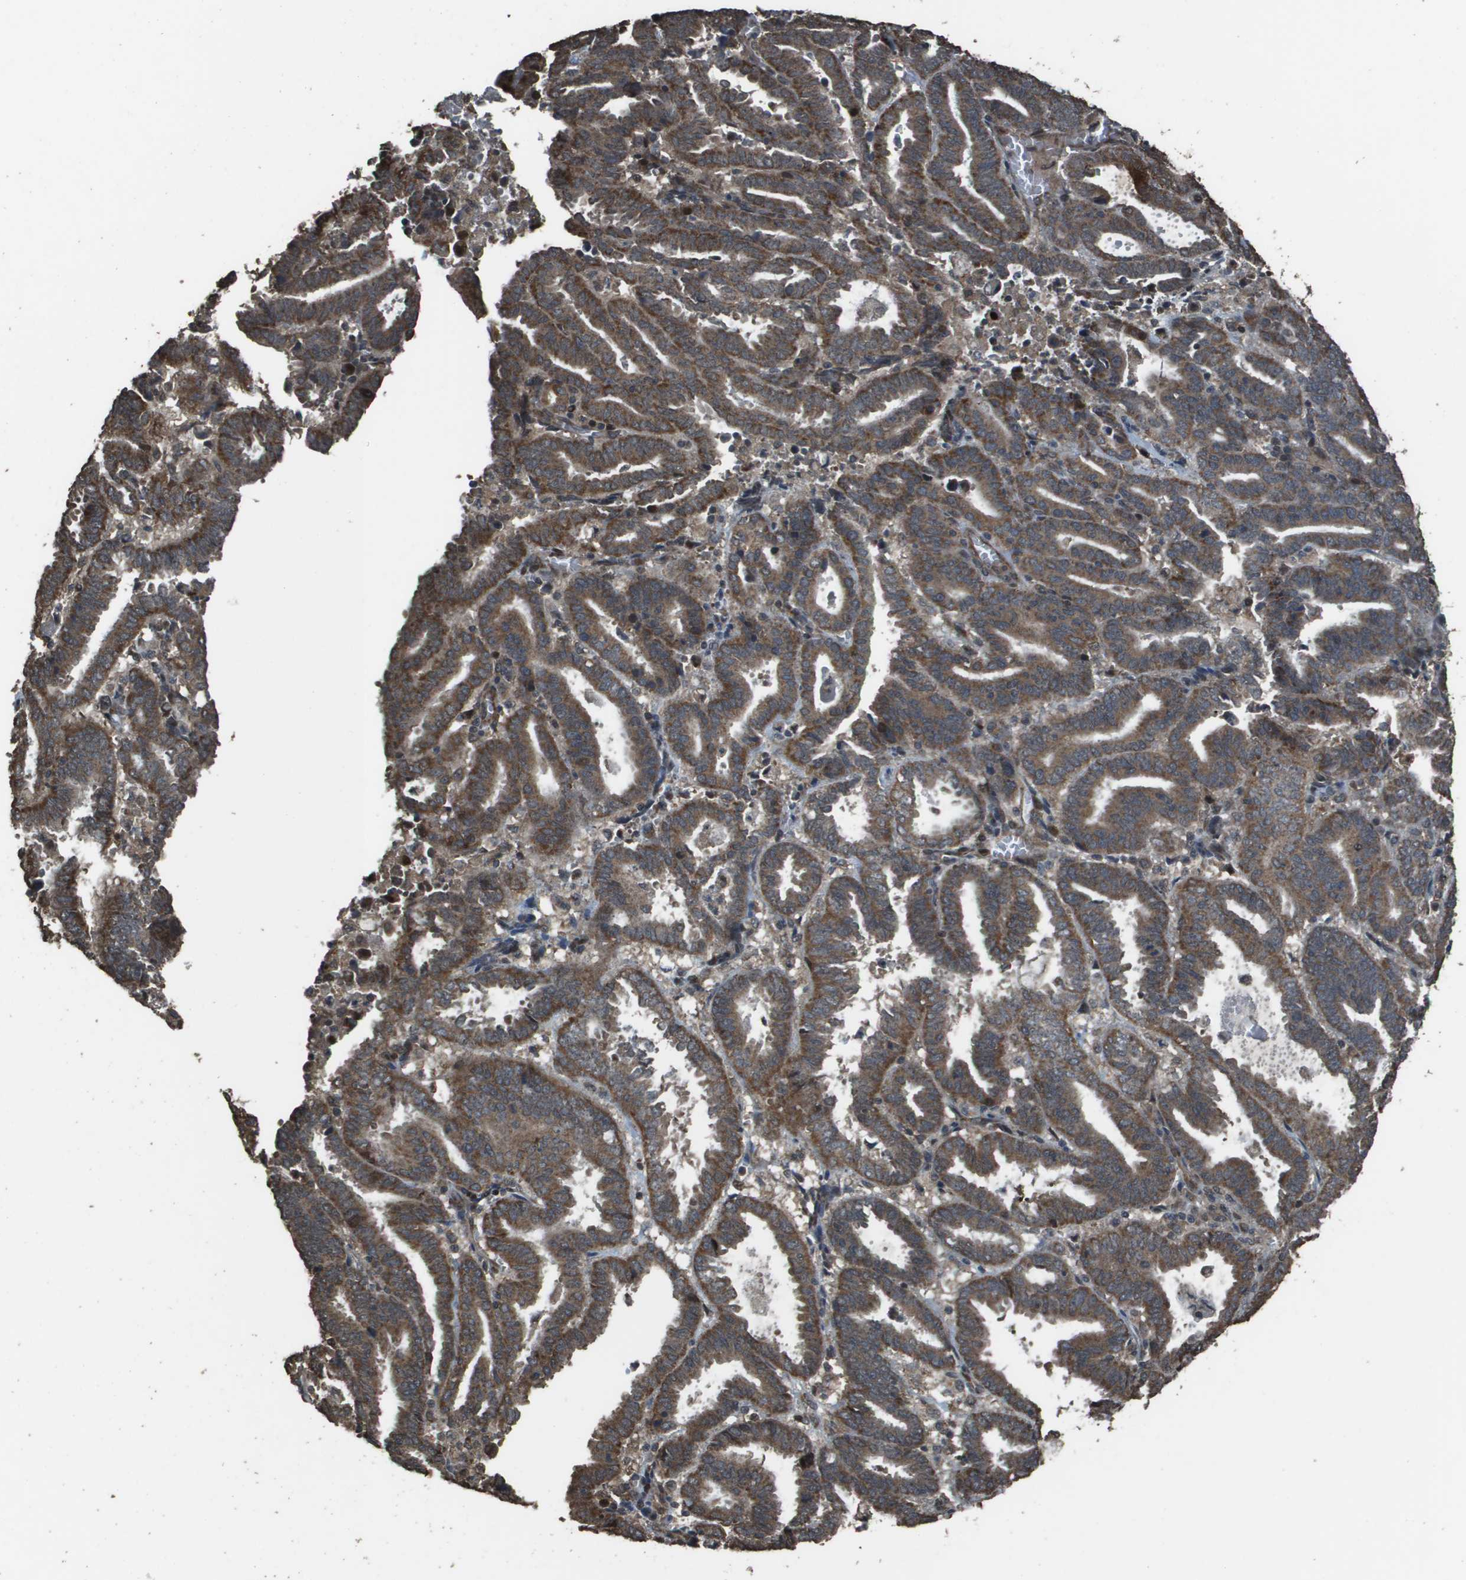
{"staining": {"intensity": "strong", "quantity": ">75%", "location": "cytoplasmic/membranous"}, "tissue": "endometrial cancer", "cell_type": "Tumor cells", "image_type": "cancer", "snomed": [{"axis": "morphology", "description": "Adenocarcinoma, NOS"}, {"axis": "topography", "description": "Uterus"}], "caption": "Immunohistochemistry (IHC) photomicrograph of neoplastic tissue: endometrial cancer stained using IHC displays high levels of strong protein expression localized specifically in the cytoplasmic/membranous of tumor cells, appearing as a cytoplasmic/membranous brown color.", "gene": "FIG4", "patient": {"sex": "female", "age": 83}}